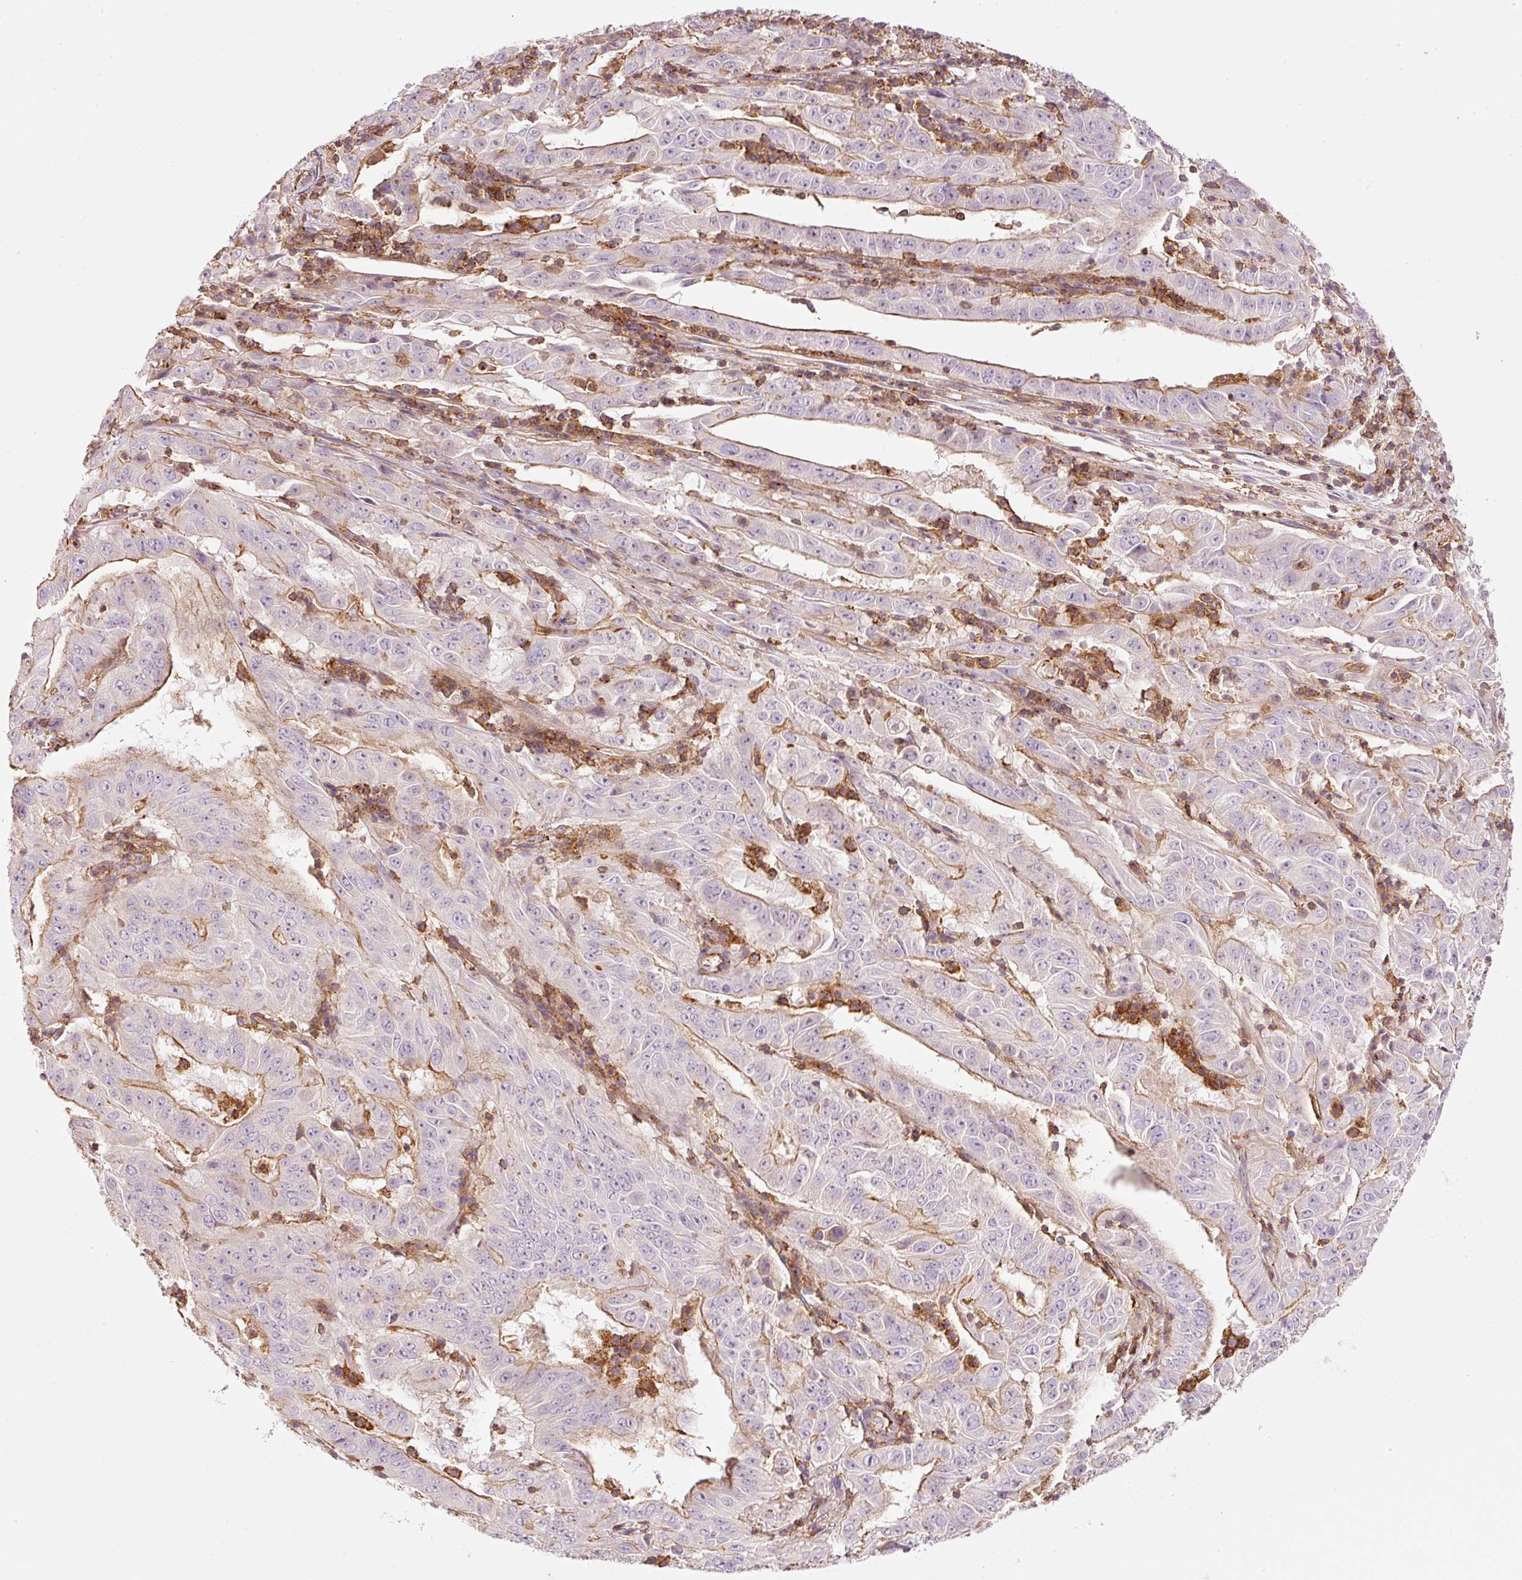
{"staining": {"intensity": "moderate", "quantity": "25%-75%", "location": "cytoplasmic/membranous"}, "tissue": "pancreatic cancer", "cell_type": "Tumor cells", "image_type": "cancer", "snomed": [{"axis": "morphology", "description": "Adenocarcinoma, NOS"}, {"axis": "topography", "description": "Pancreas"}], "caption": "Tumor cells demonstrate medium levels of moderate cytoplasmic/membranous expression in approximately 25%-75% of cells in human pancreatic adenocarcinoma.", "gene": "SIPA1", "patient": {"sex": "male", "age": 63}}